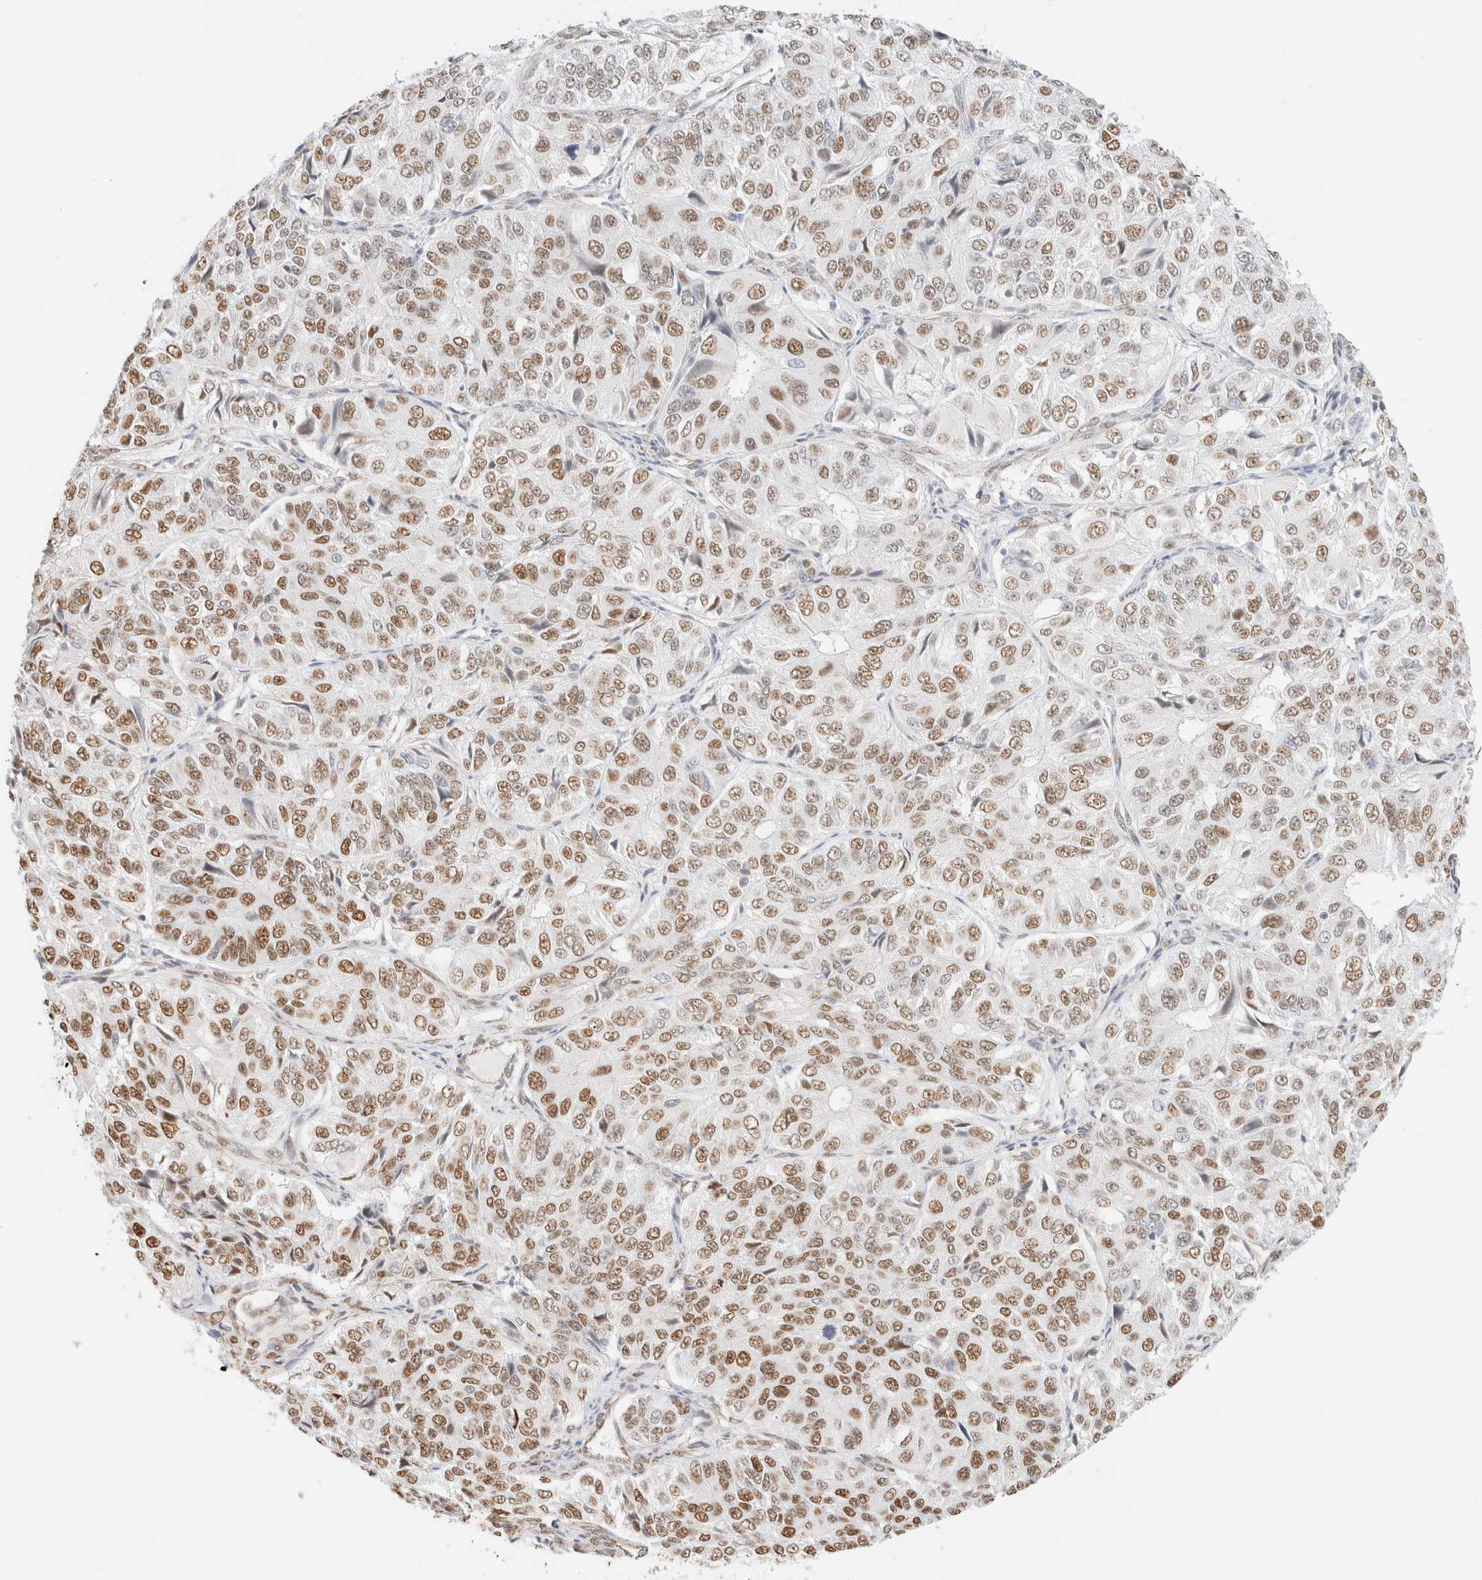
{"staining": {"intensity": "moderate", "quantity": ">75%", "location": "nuclear"}, "tissue": "ovarian cancer", "cell_type": "Tumor cells", "image_type": "cancer", "snomed": [{"axis": "morphology", "description": "Carcinoma, endometroid"}, {"axis": "topography", "description": "Ovary"}], "caption": "Immunohistochemistry (IHC) image of ovarian cancer stained for a protein (brown), which shows medium levels of moderate nuclear staining in approximately >75% of tumor cells.", "gene": "ARID5A", "patient": {"sex": "female", "age": 51}}